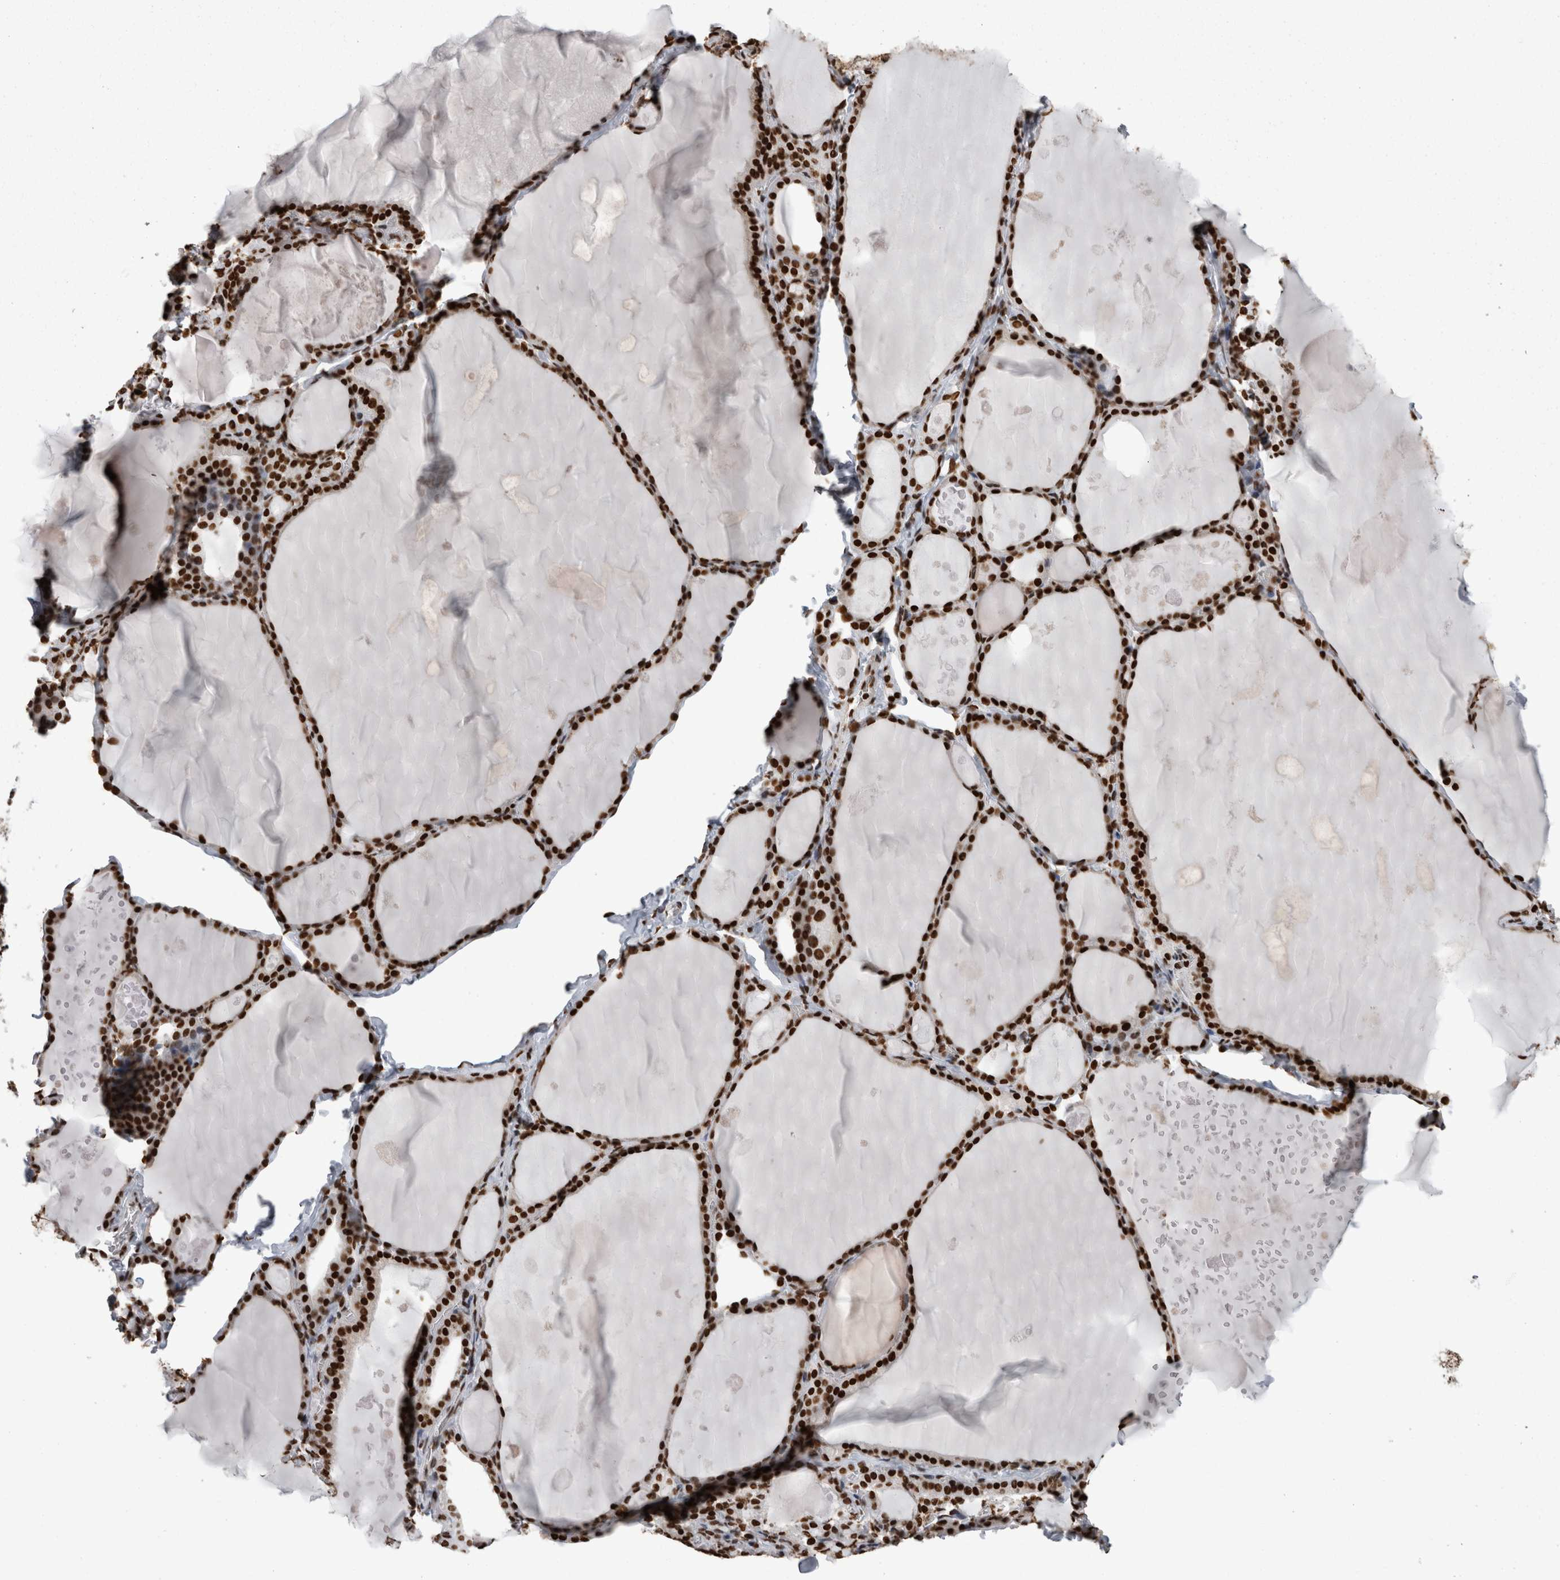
{"staining": {"intensity": "strong", "quantity": ">75%", "location": "nuclear"}, "tissue": "thyroid gland", "cell_type": "Glandular cells", "image_type": "normal", "snomed": [{"axis": "morphology", "description": "Normal tissue, NOS"}, {"axis": "topography", "description": "Thyroid gland"}], "caption": "A high-resolution photomicrograph shows IHC staining of normal thyroid gland, which reveals strong nuclear staining in approximately >75% of glandular cells.", "gene": "HNRNPM", "patient": {"sex": "male", "age": 56}}